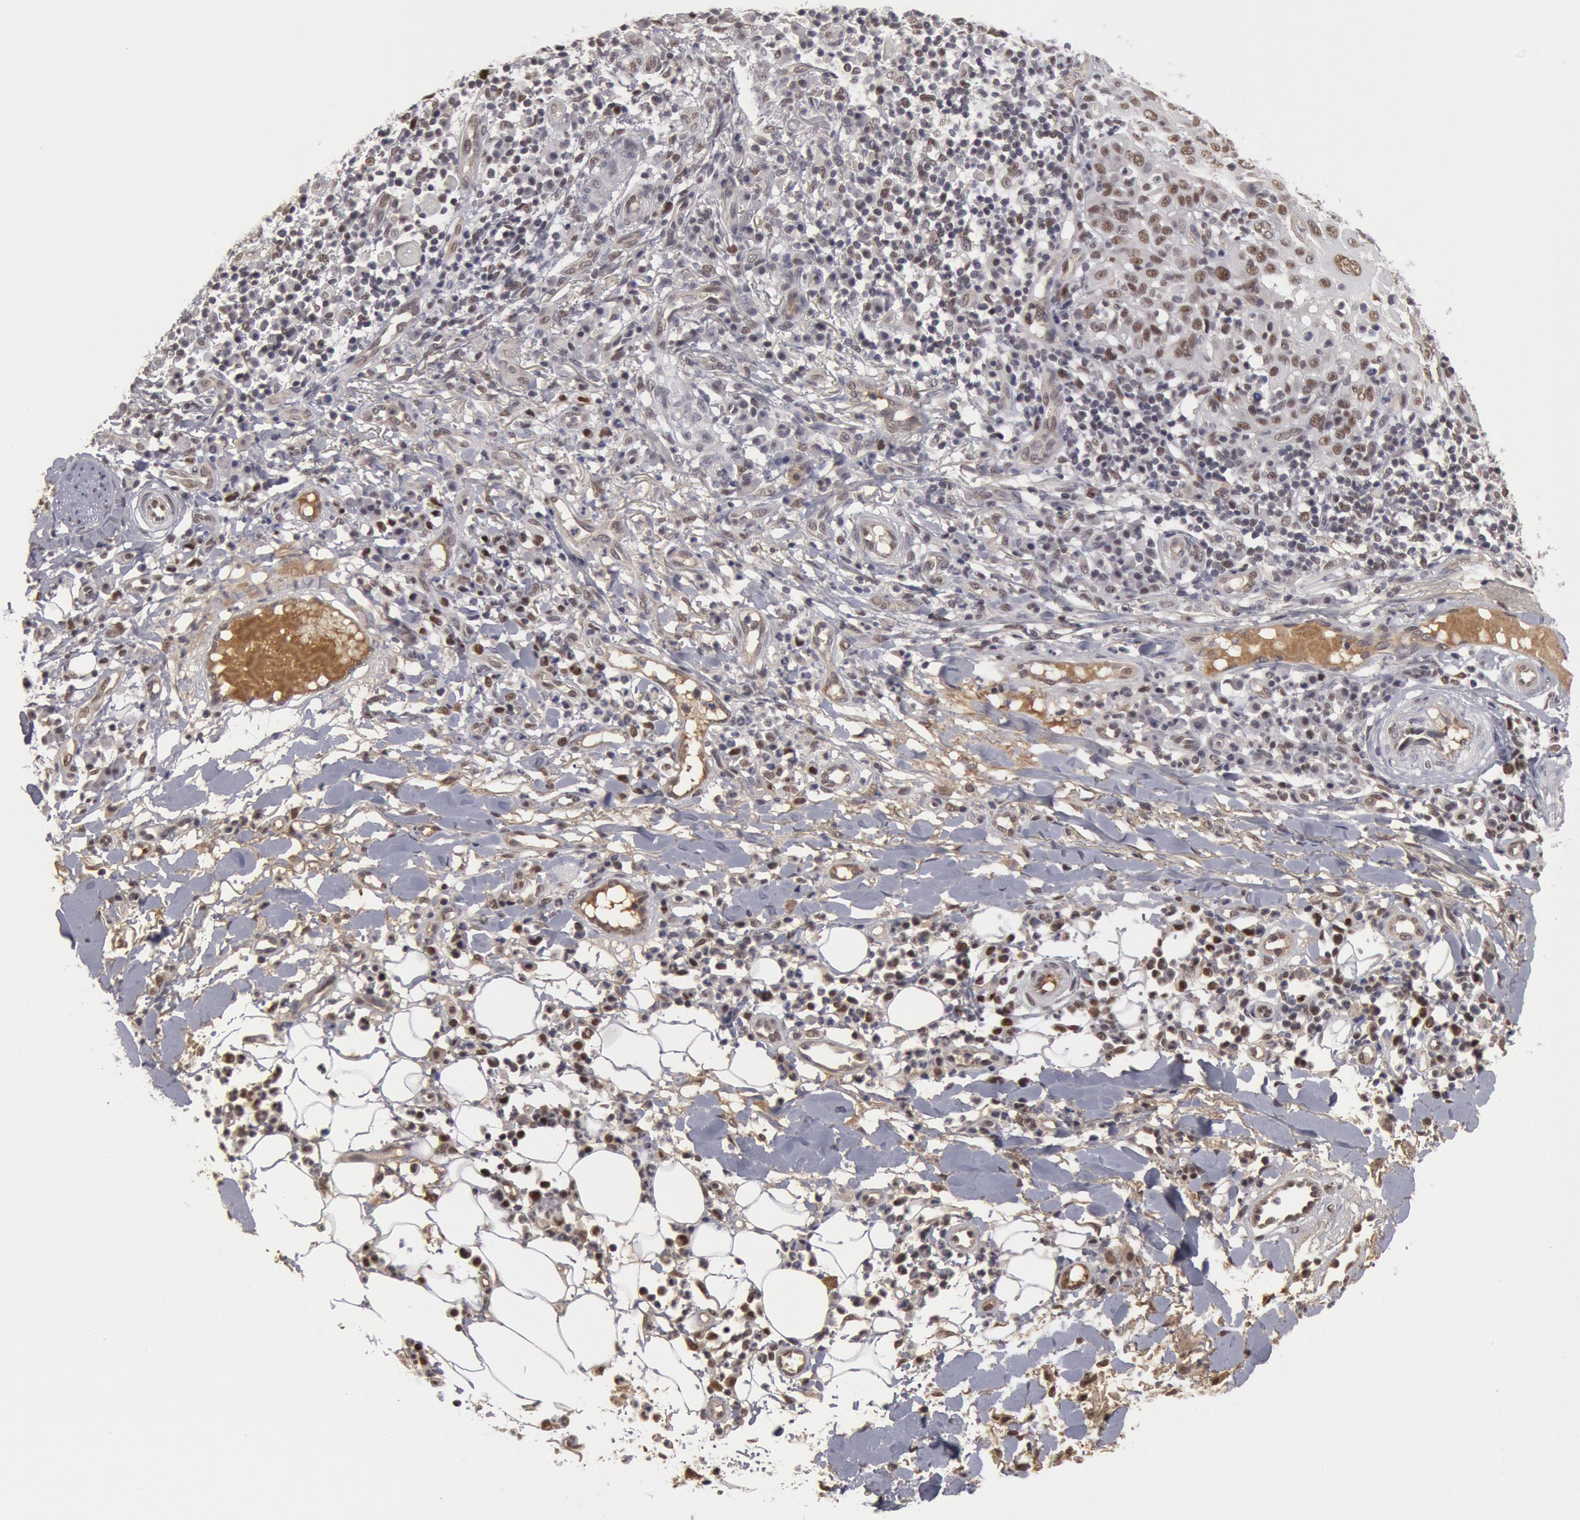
{"staining": {"intensity": "weak", "quantity": "<25%", "location": "nuclear"}, "tissue": "skin cancer", "cell_type": "Tumor cells", "image_type": "cancer", "snomed": [{"axis": "morphology", "description": "Squamous cell carcinoma, NOS"}, {"axis": "topography", "description": "Skin"}], "caption": "IHC photomicrograph of neoplastic tissue: skin squamous cell carcinoma stained with DAB reveals no significant protein expression in tumor cells. (DAB immunohistochemistry, high magnification).", "gene": "PPP4R3B", "patient": {"sex": "female", "age": 89}}